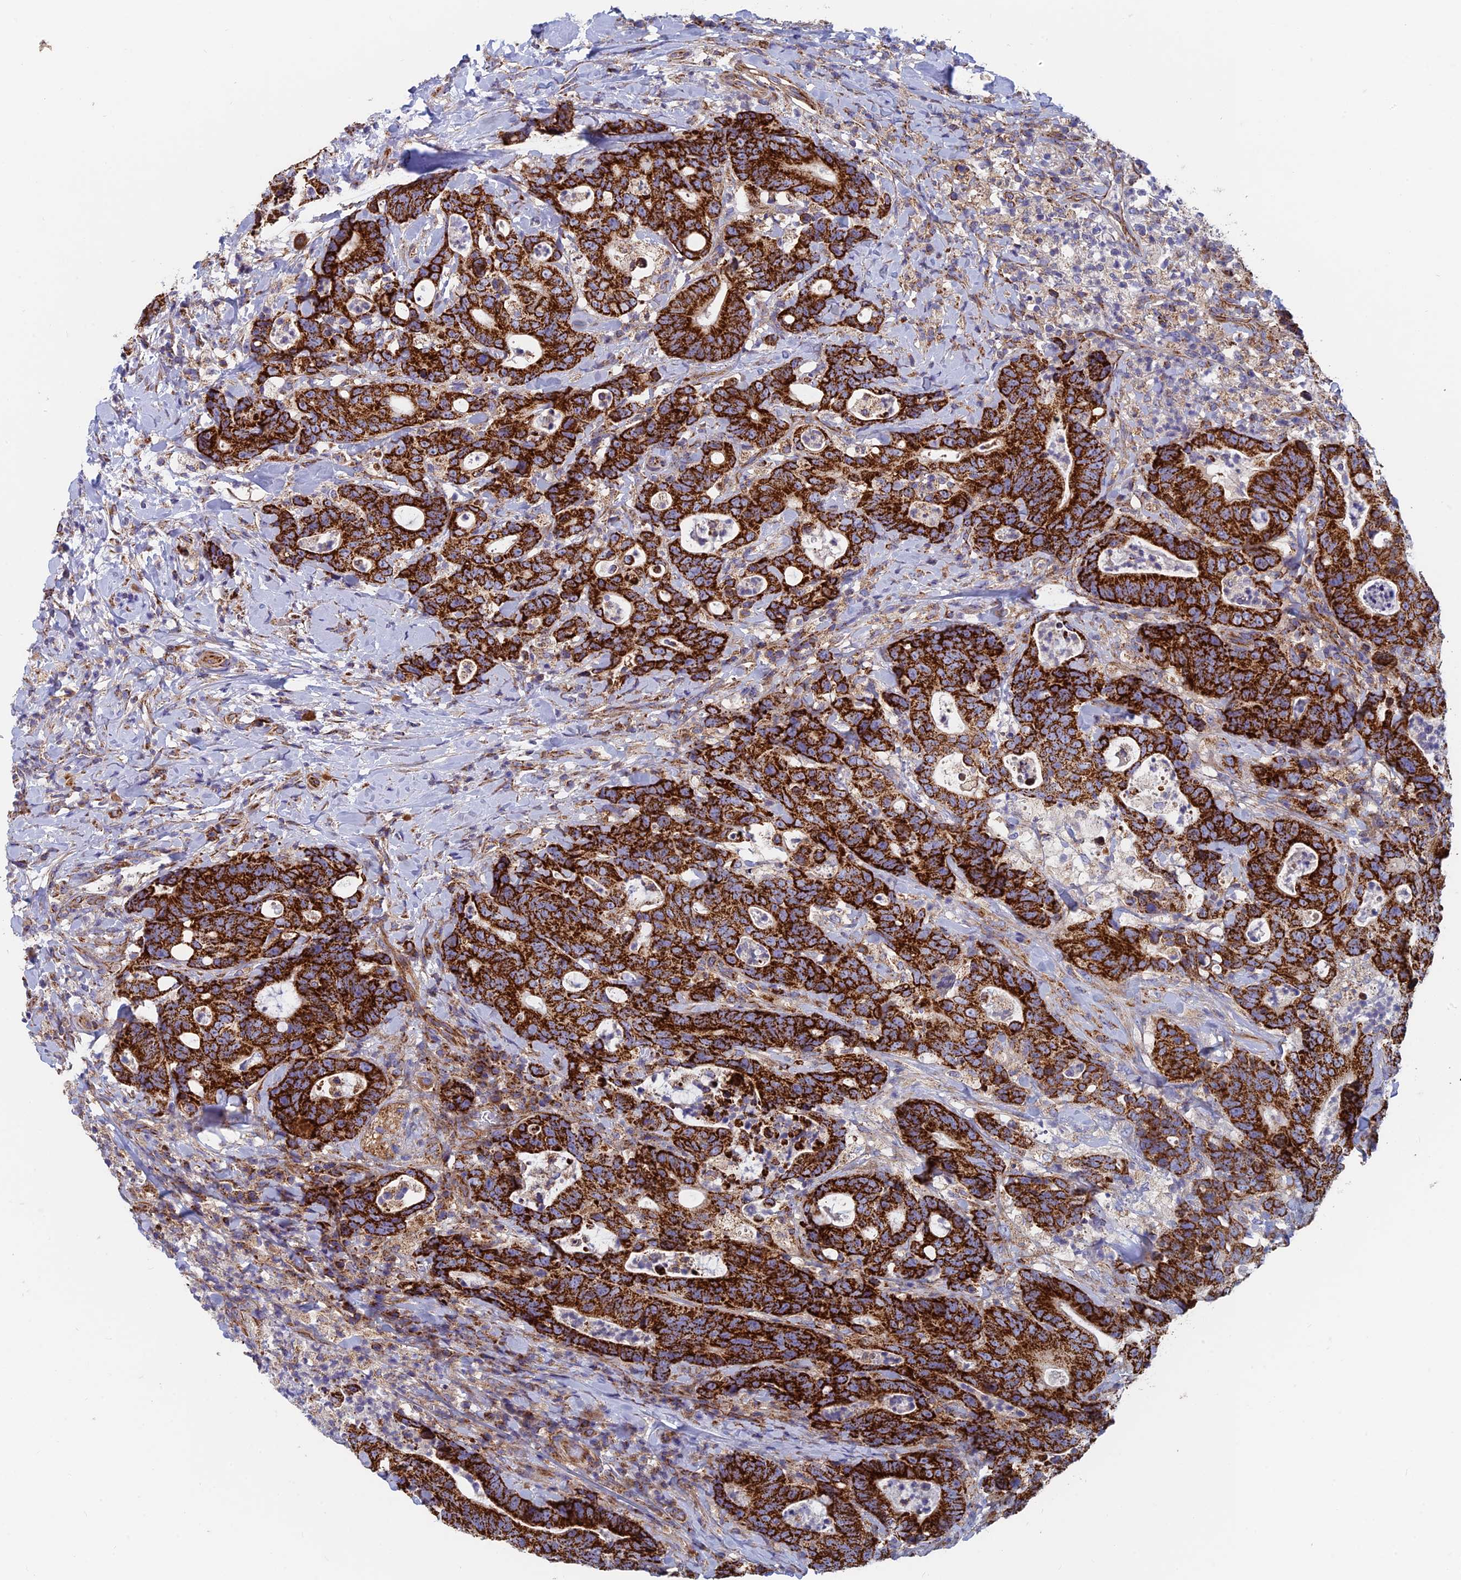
{"staining": {"intensity": "strong", "quantity": ">75%", "location": "cytoplasmic/membranous"}, "tissue": "colorectal cancer", "cell_type": "Tumor cells", "image_type": "cancer", "snomed": [{"axis": "morphology", "description": "Adenocarcinoma, NOS"}, {"axis": "topography", "description": "Colon"}], "caption": "Immunohistochemistry (IHC) histopathology image of neoplastic tissue: human colorectal cancer stained using immunohistochemistry exhibits high levels of strong protein expression localized specifically in the cytoplasmic/membranous of tumor cells, appearing as a cytoplasmic/membranous brown color.", "gene": "MRPS9", "patient": {"sex": "female", "age": 82}}